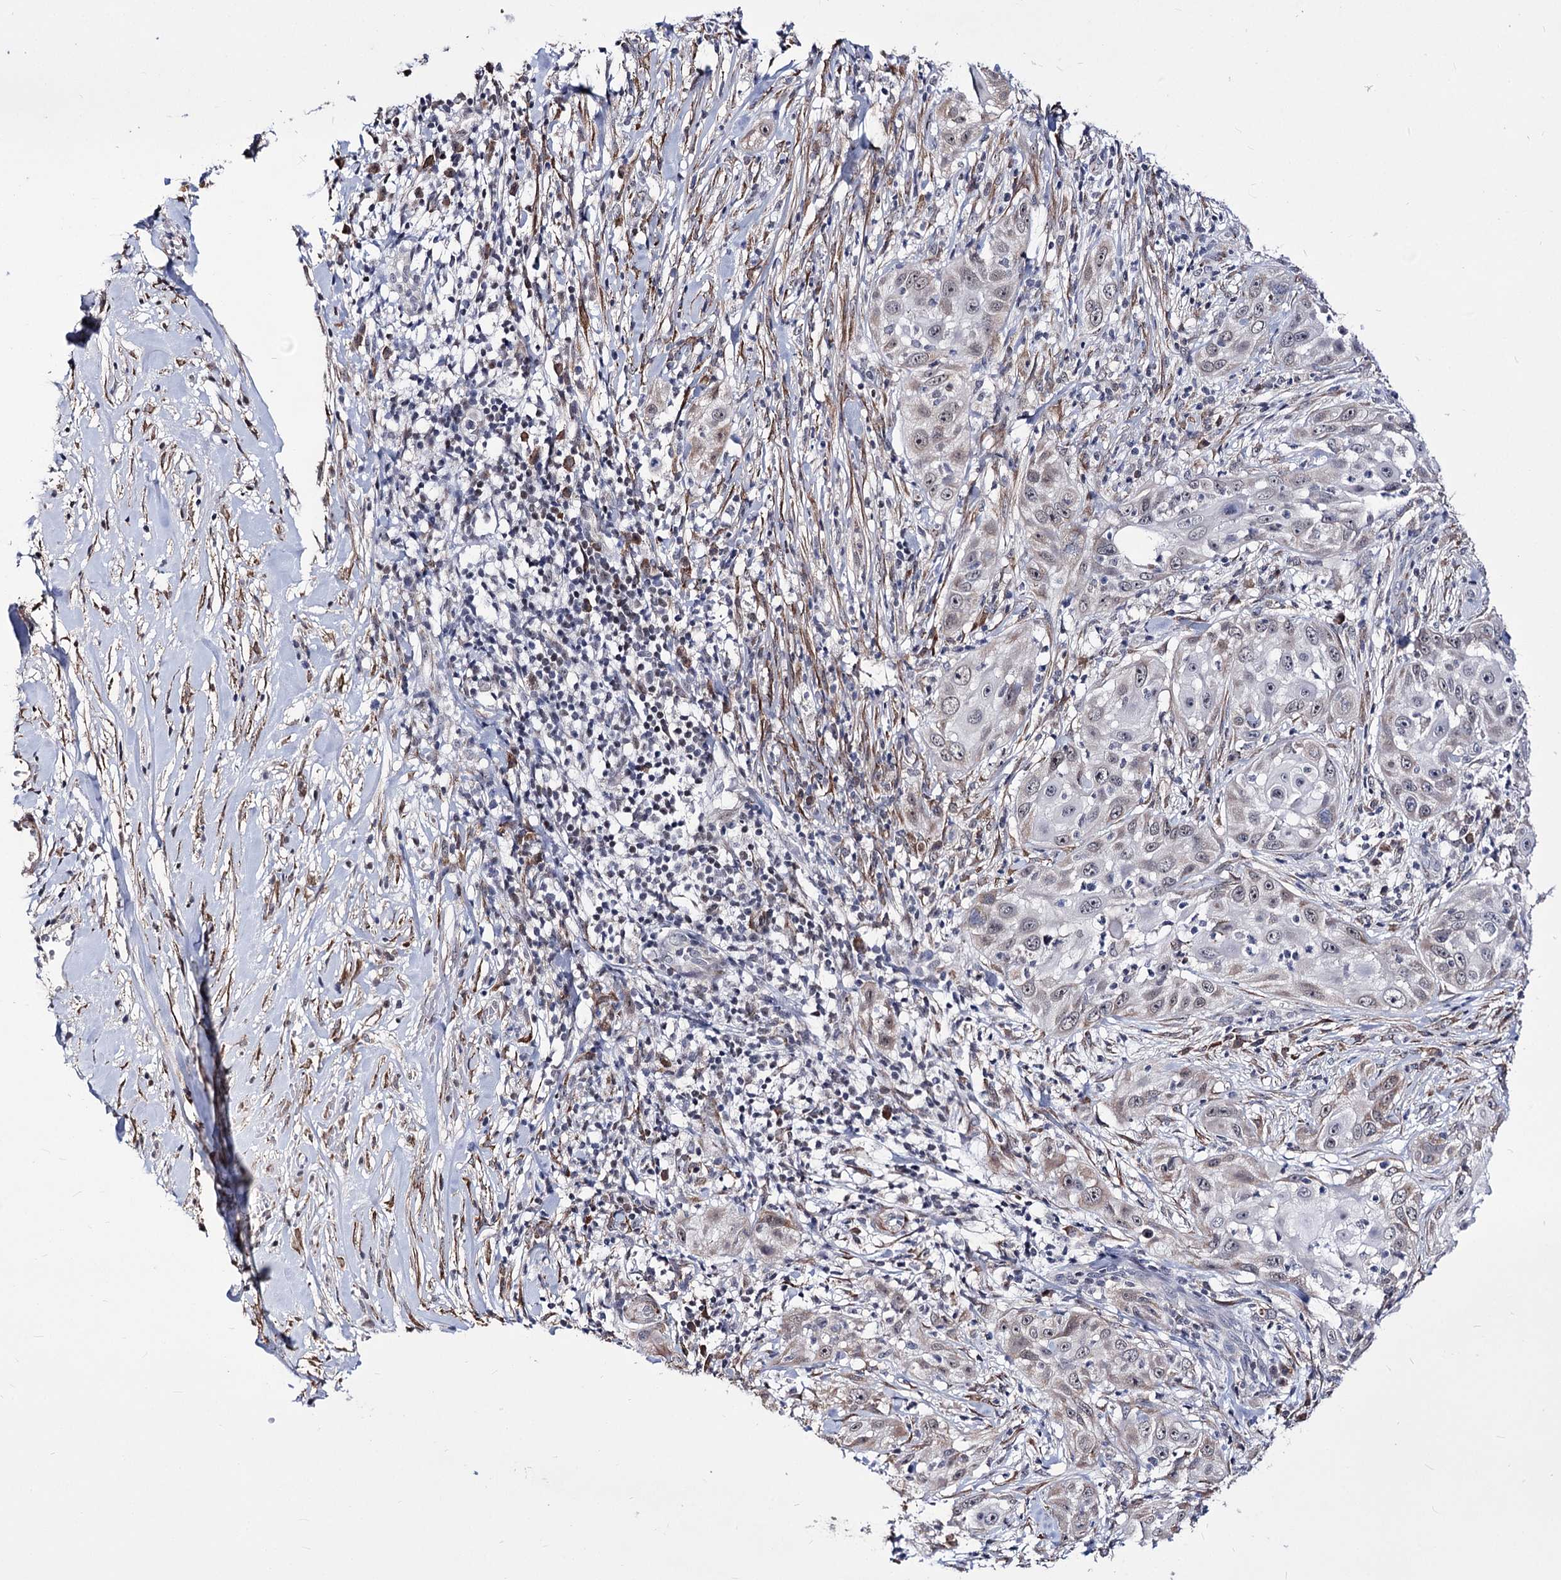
{"staining": {"intensity": "weak", "quantity": "<25%", "location": "cytoplasmic/membranous"}, "tissue": "skin cancer", "cell_type": "Tumor cells", "image_type": "cancer", "snomed": [{"axis": "morphology", "description": "Squamous cell carcinoma, NOS"}, {"axis": "topography", "description": "Skin"}], "caption": "Skin squamous cell carcinoma stained for a protein using IHC exhibits no staining tumor cells.", "gene": "PPRC1", "patient": {"sex": "female", "age": 44}}